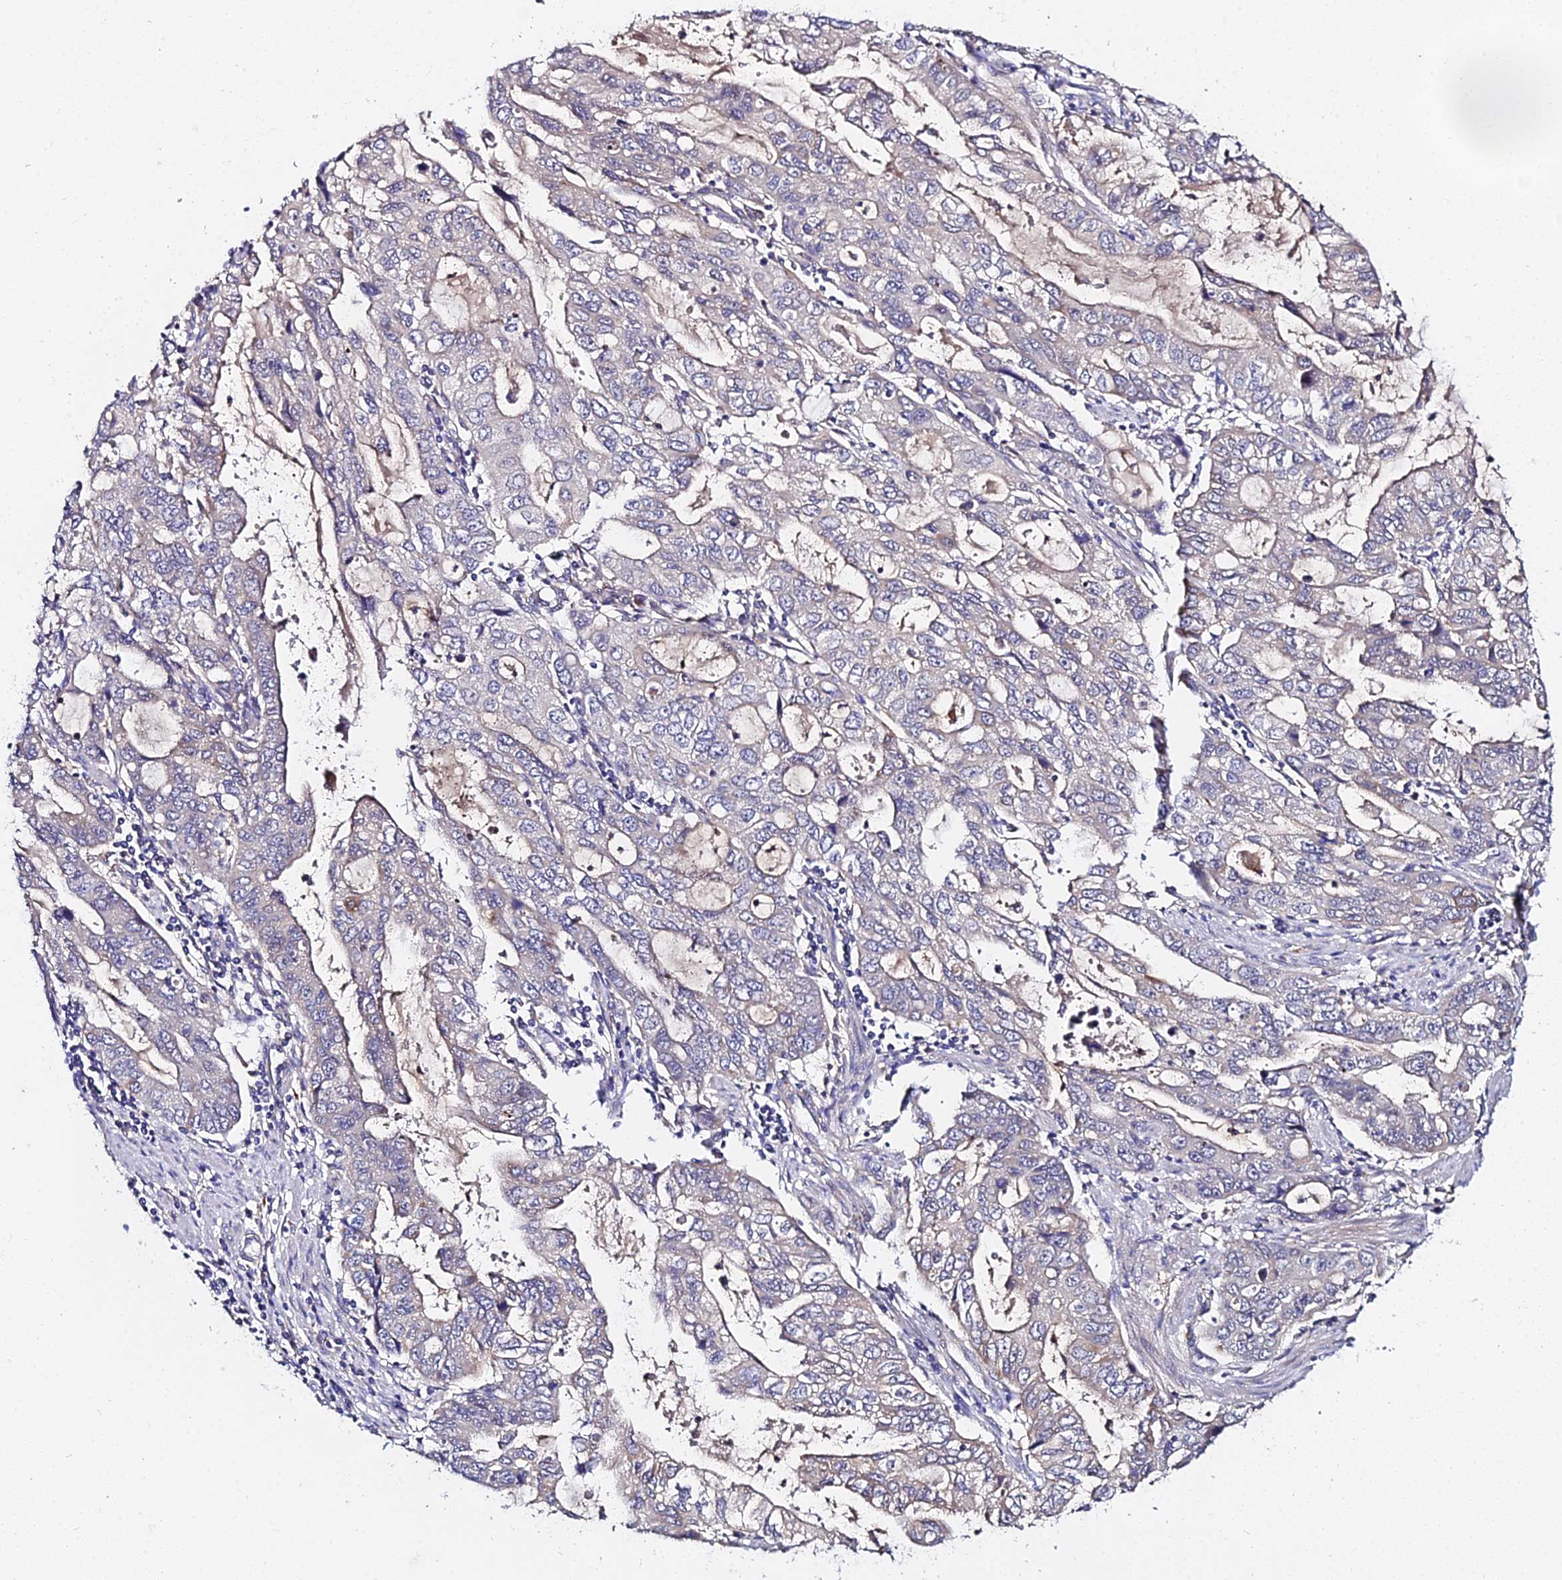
{"staining": {"intensity": "negative", "quantity": "none", "location": "none"}, "tissue": "stomach cancer", "cell_type": "Tumor cells", "image_type": "cancer", "snomed": [{"axis": "morphology", "description": "Adenocarcinoma, NOS"}, {"axis": "topography", "description": "Stomach, upper"}], "caption": "DAB immunohistochemical staining of stomach cancer demonstrates no significant staining in tumor cells.", "gene": "ZBED8", "patient": {"sex": "female", "age": 52}}